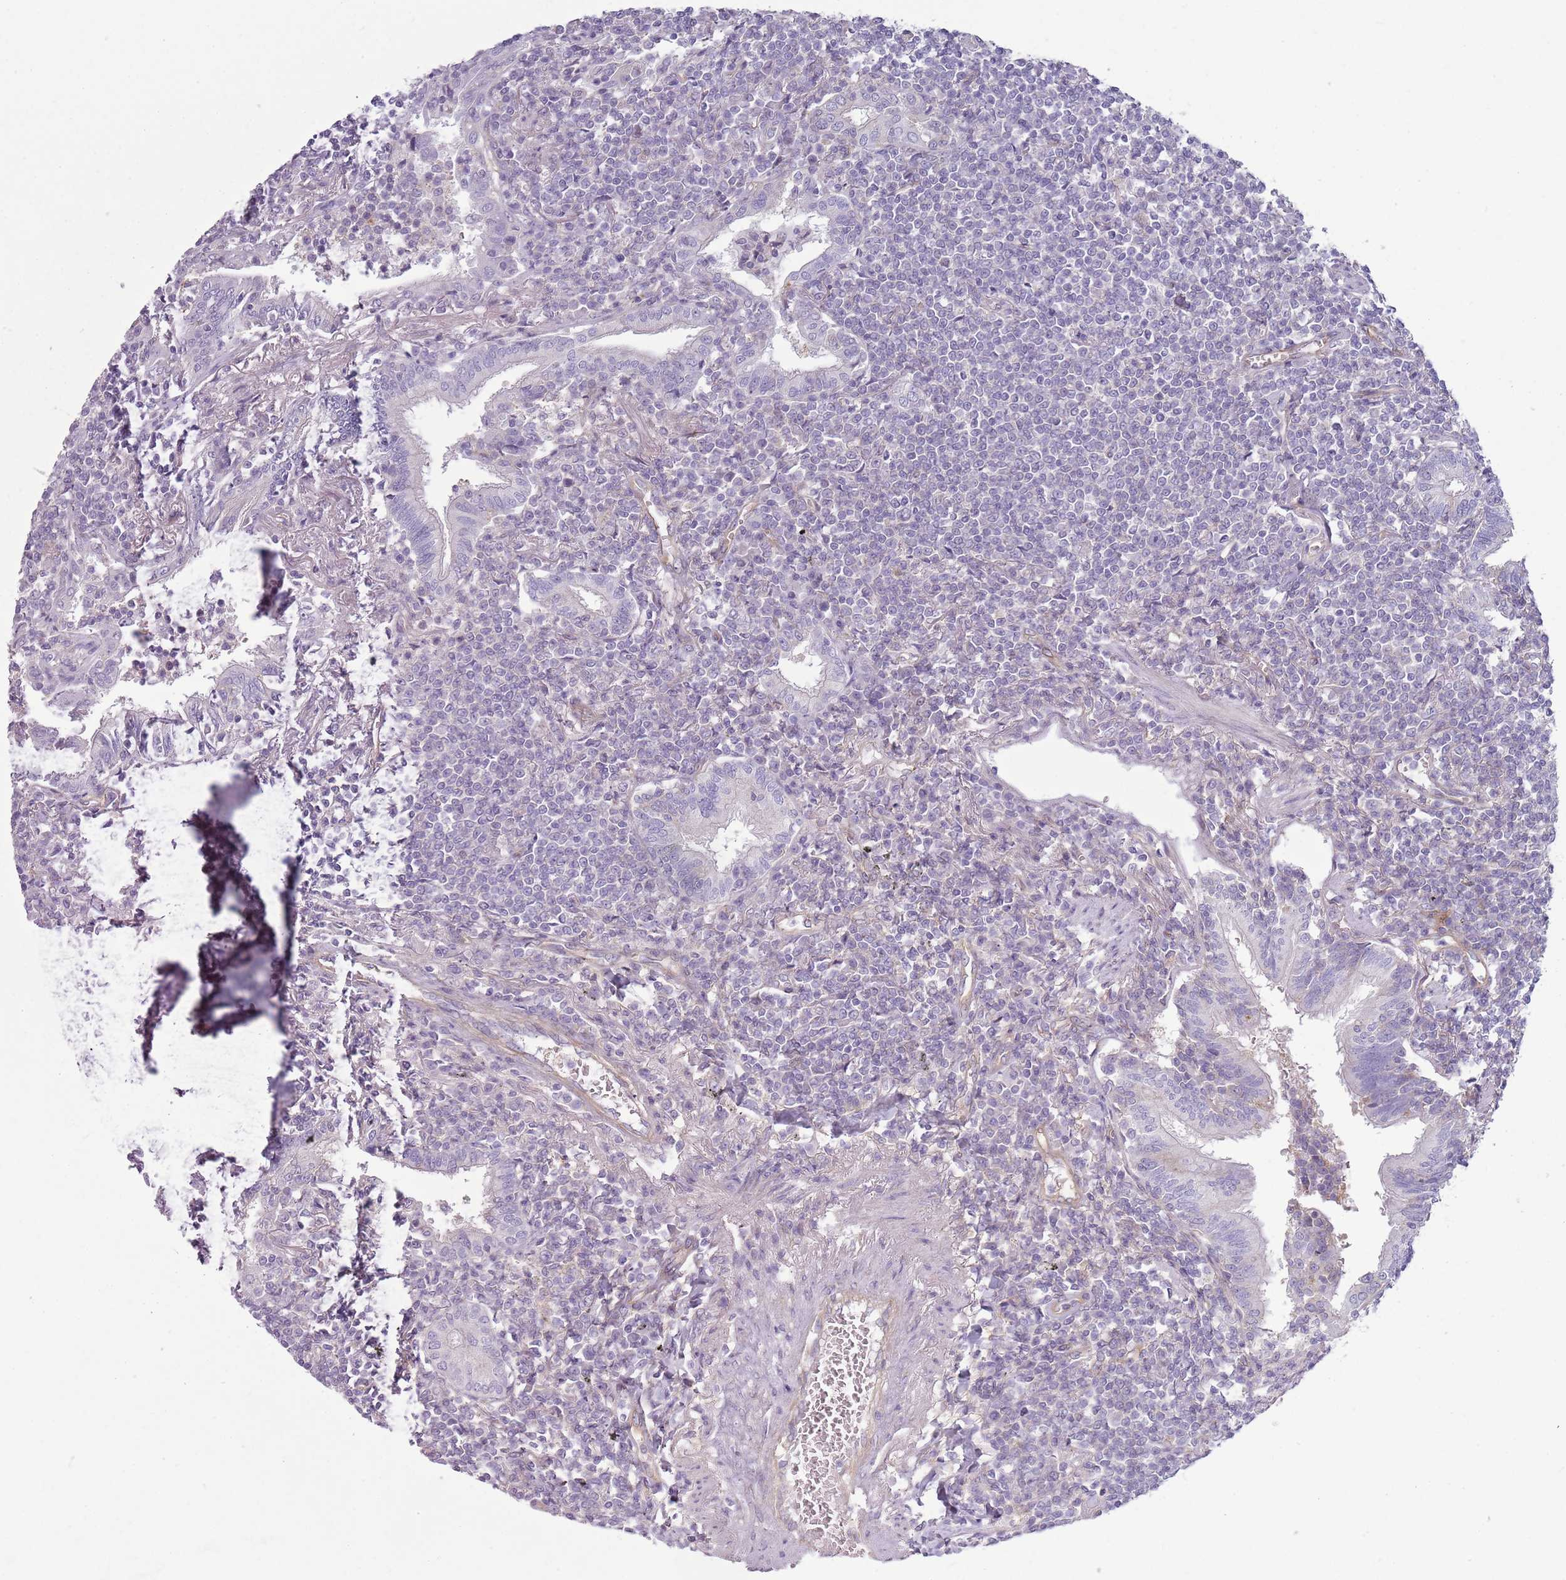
{"staining": {"intensity": "negative", "quantity": "none", "location": "none"}, "tissue": "lymphoma", "cell_type": "Tumor cells", "image_type": "cancer", "snomed": [{"axis": "morphology", "description": "Malignant lymphoma, non-Hodgkin's type, Low grade"}, {"axis": "topography", "description": "Lung"}], "caption": "Immunohistochemistry (IHC) image of neoplastic tissue: malignant lymphoma, non-Hodgkin's type (low-grade) stained with DAB (3,3'-diaminobenzidine) exhibits no significant protein expression in tumor cells.", "gene": "SNX1", "patient": {"sex": "female", "age": 71}}